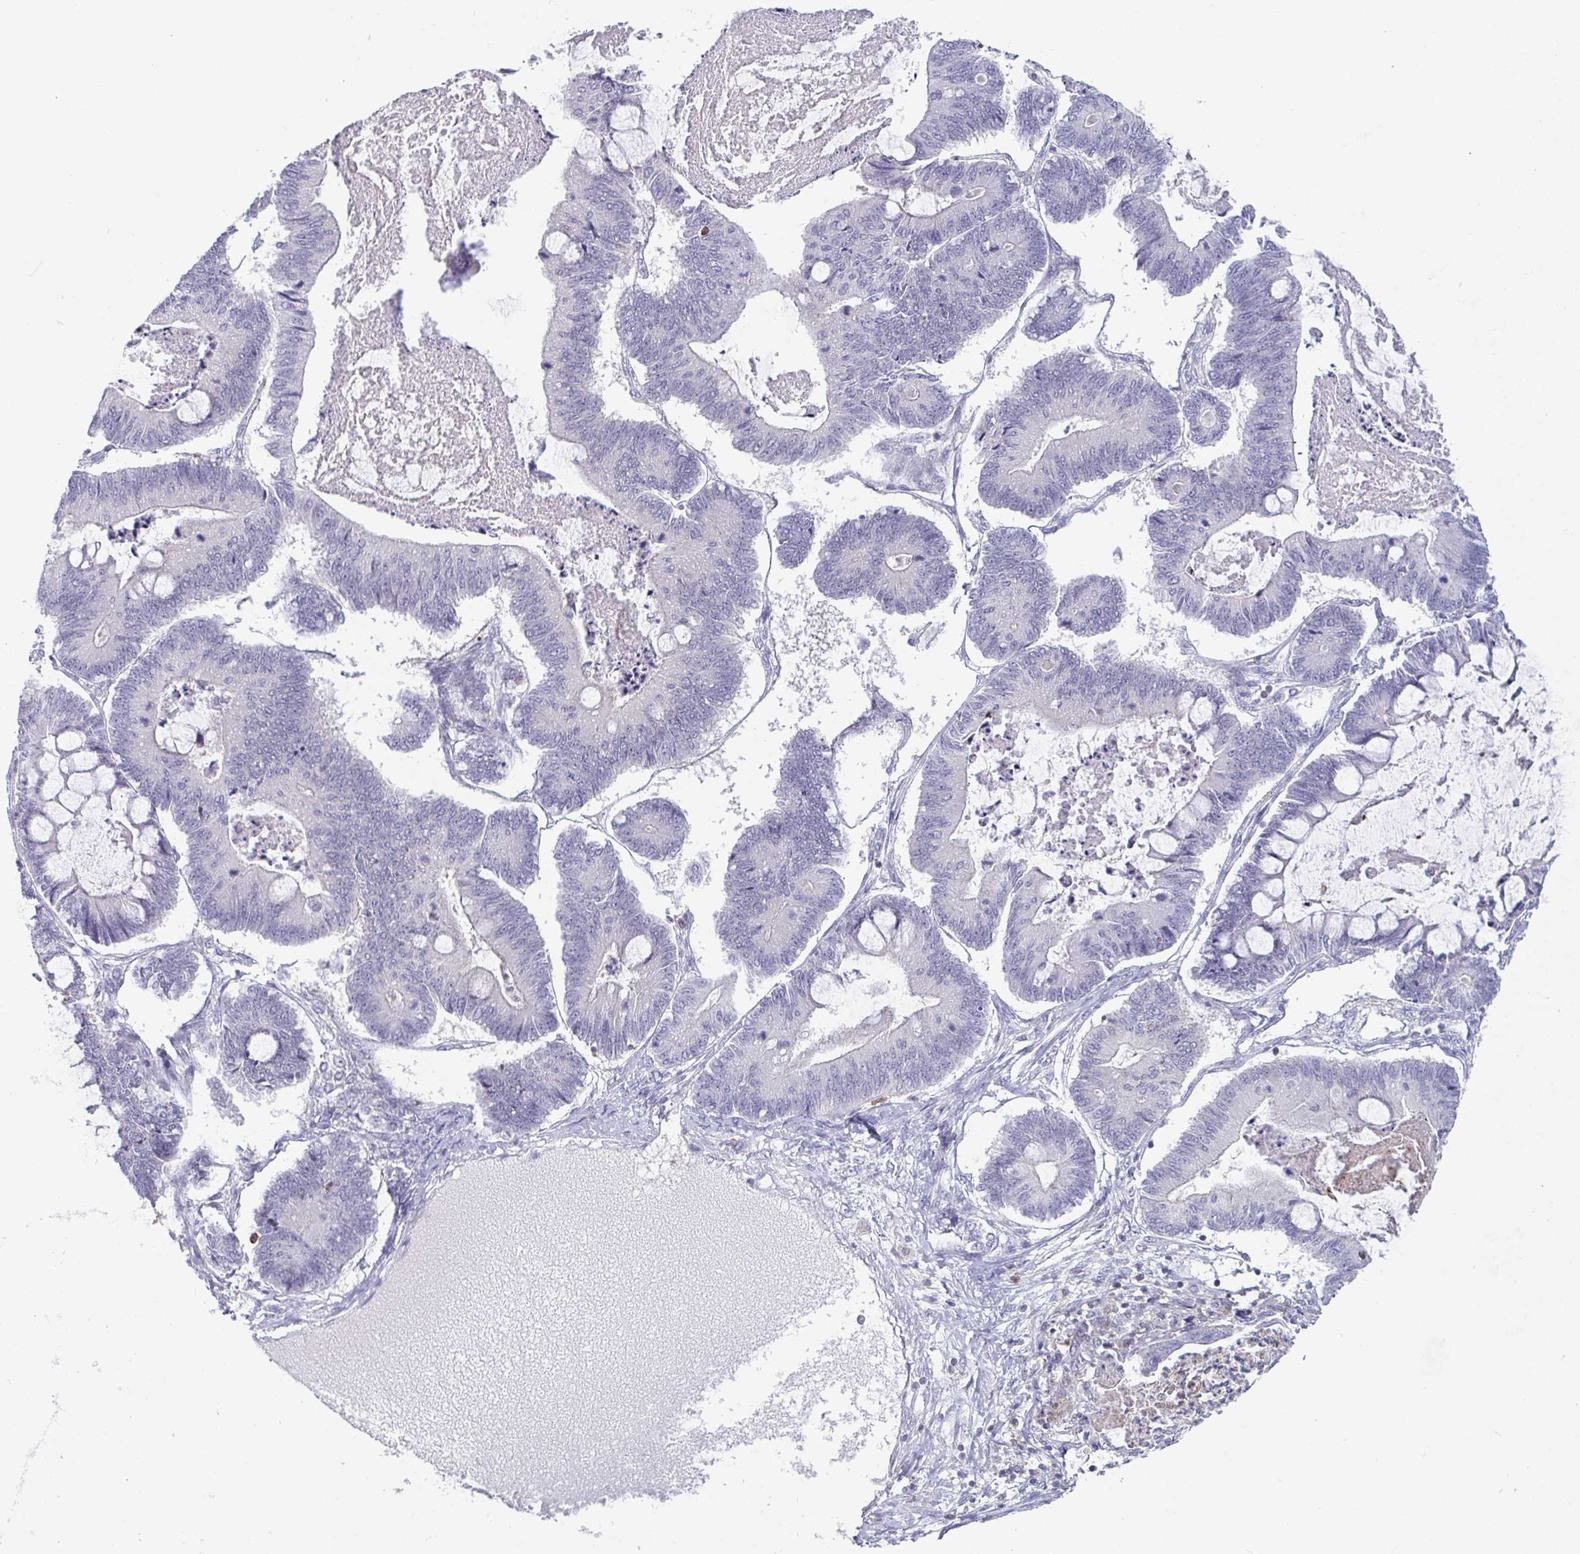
{"staining": {"intensity": "negative", "quantity": "none", "location": "none"}, "tissue": "ovarian cancer", "cell_type": "Tumor cells", "image_type": "cancer", "snomed": [{"axis": "morphology", "description": "Cystadenocarcinoma, mucinous, NOS"}, {"axis": "topography", "description": "Ovary"}], "caption": "An immunohistochemistry photomicrograph of ovarian mucinous cystadenocarcinoma is shown. There is no staining in tumor cells of ovarian mucinous cystadenocarcinoma.", "gene": "DISP2", "patient": {"sex": "female", "age": 61}}